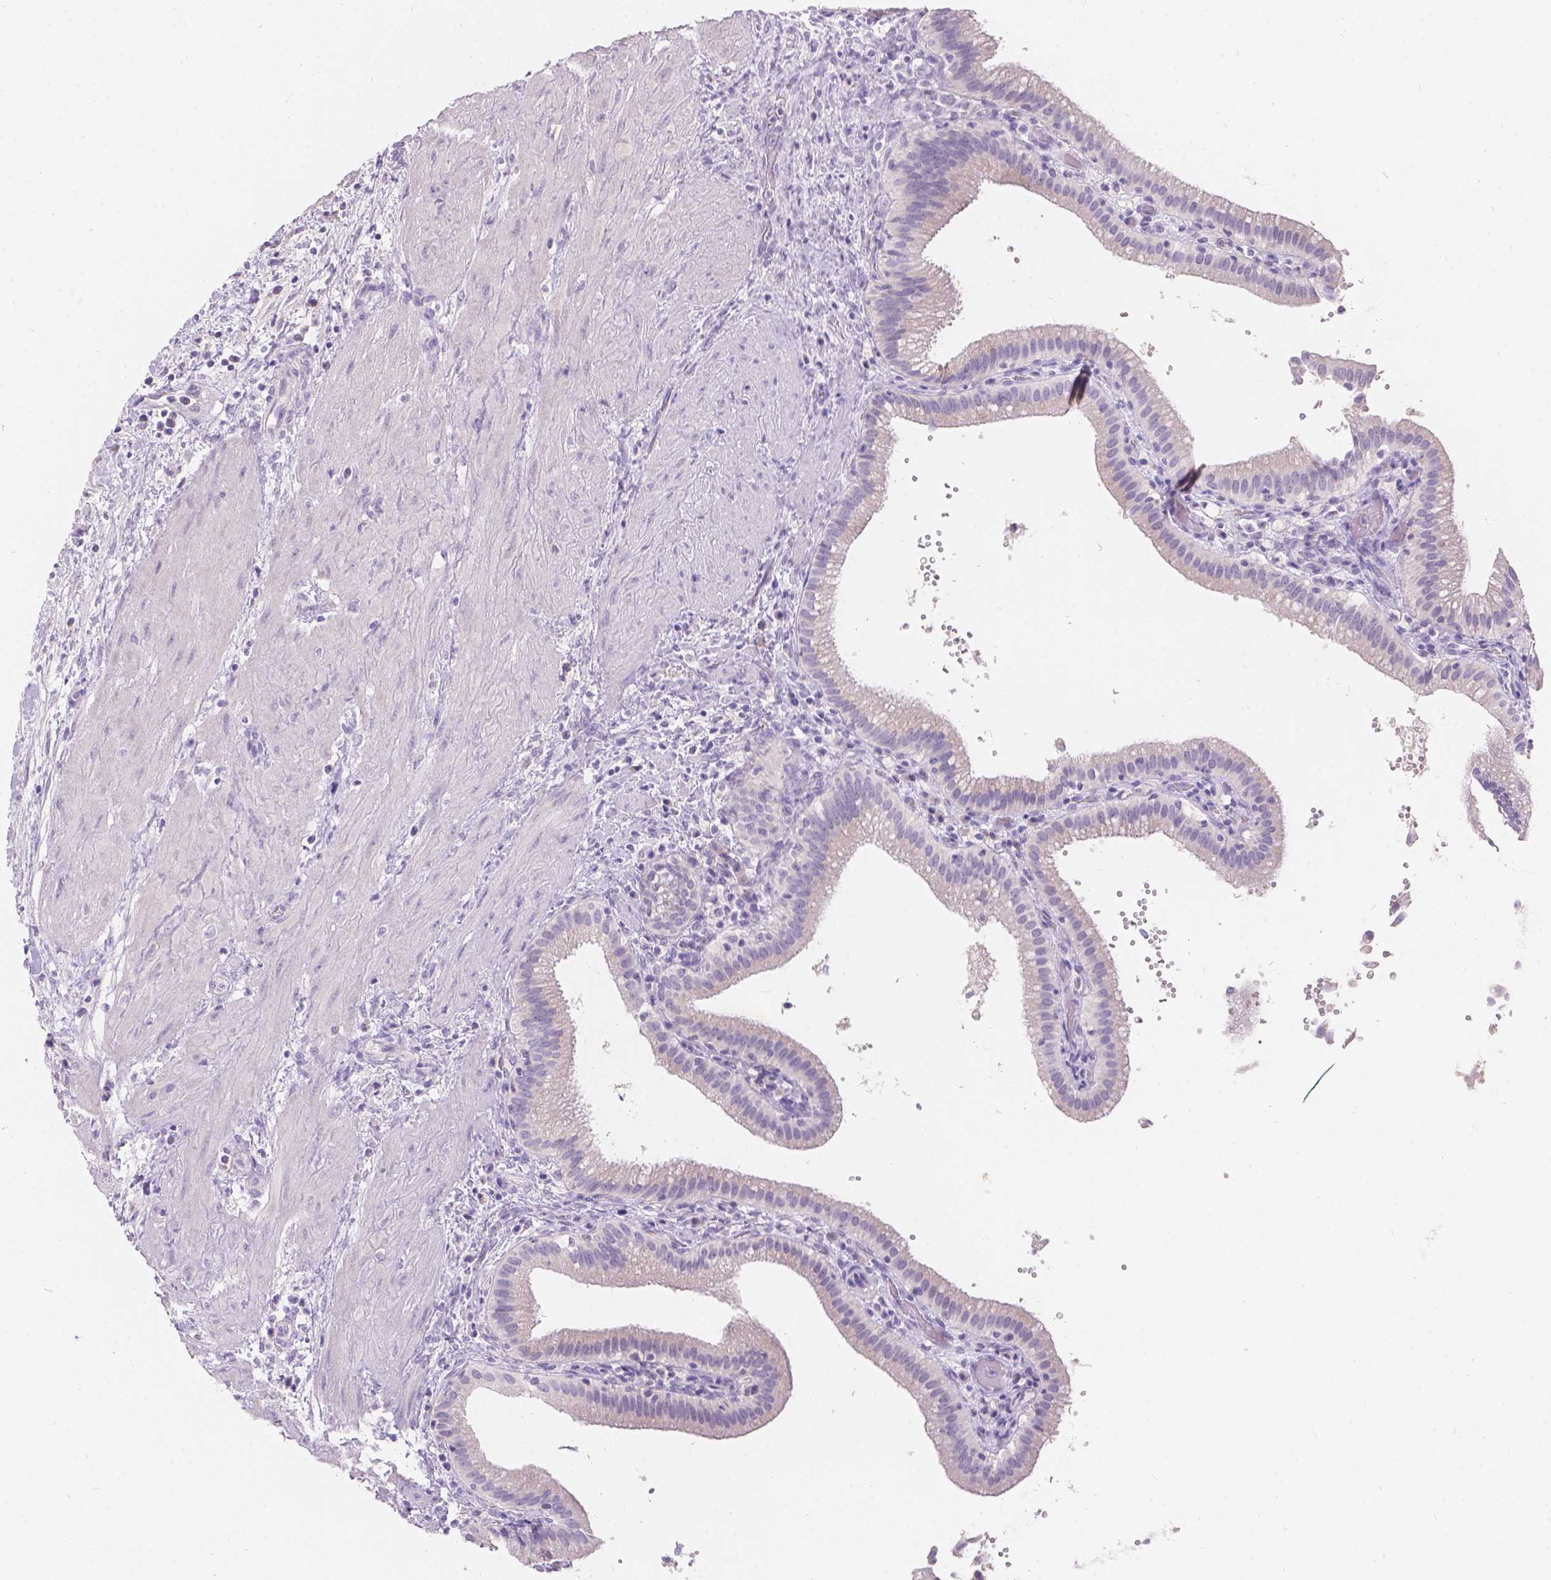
{"staining": {"intensity": "negative", "quantity": "none", "location": "none"}, "tissue": "gallbladder", "cell_type": "Glandular cells", "image_type": "normal", "snomed": [{"axis": "morphology", "description": "Normal tissue, NOS"}, {"axis": "topography", "description": "Gallbladder"}], "caption": "The immunohistochemistry micrograph has no significant staining in glandular cells of gallbladder. (DAB immunohistochemistry, high magnification).", "gene": "HTN3", "patient": {"sex": "male", "age": 42}}